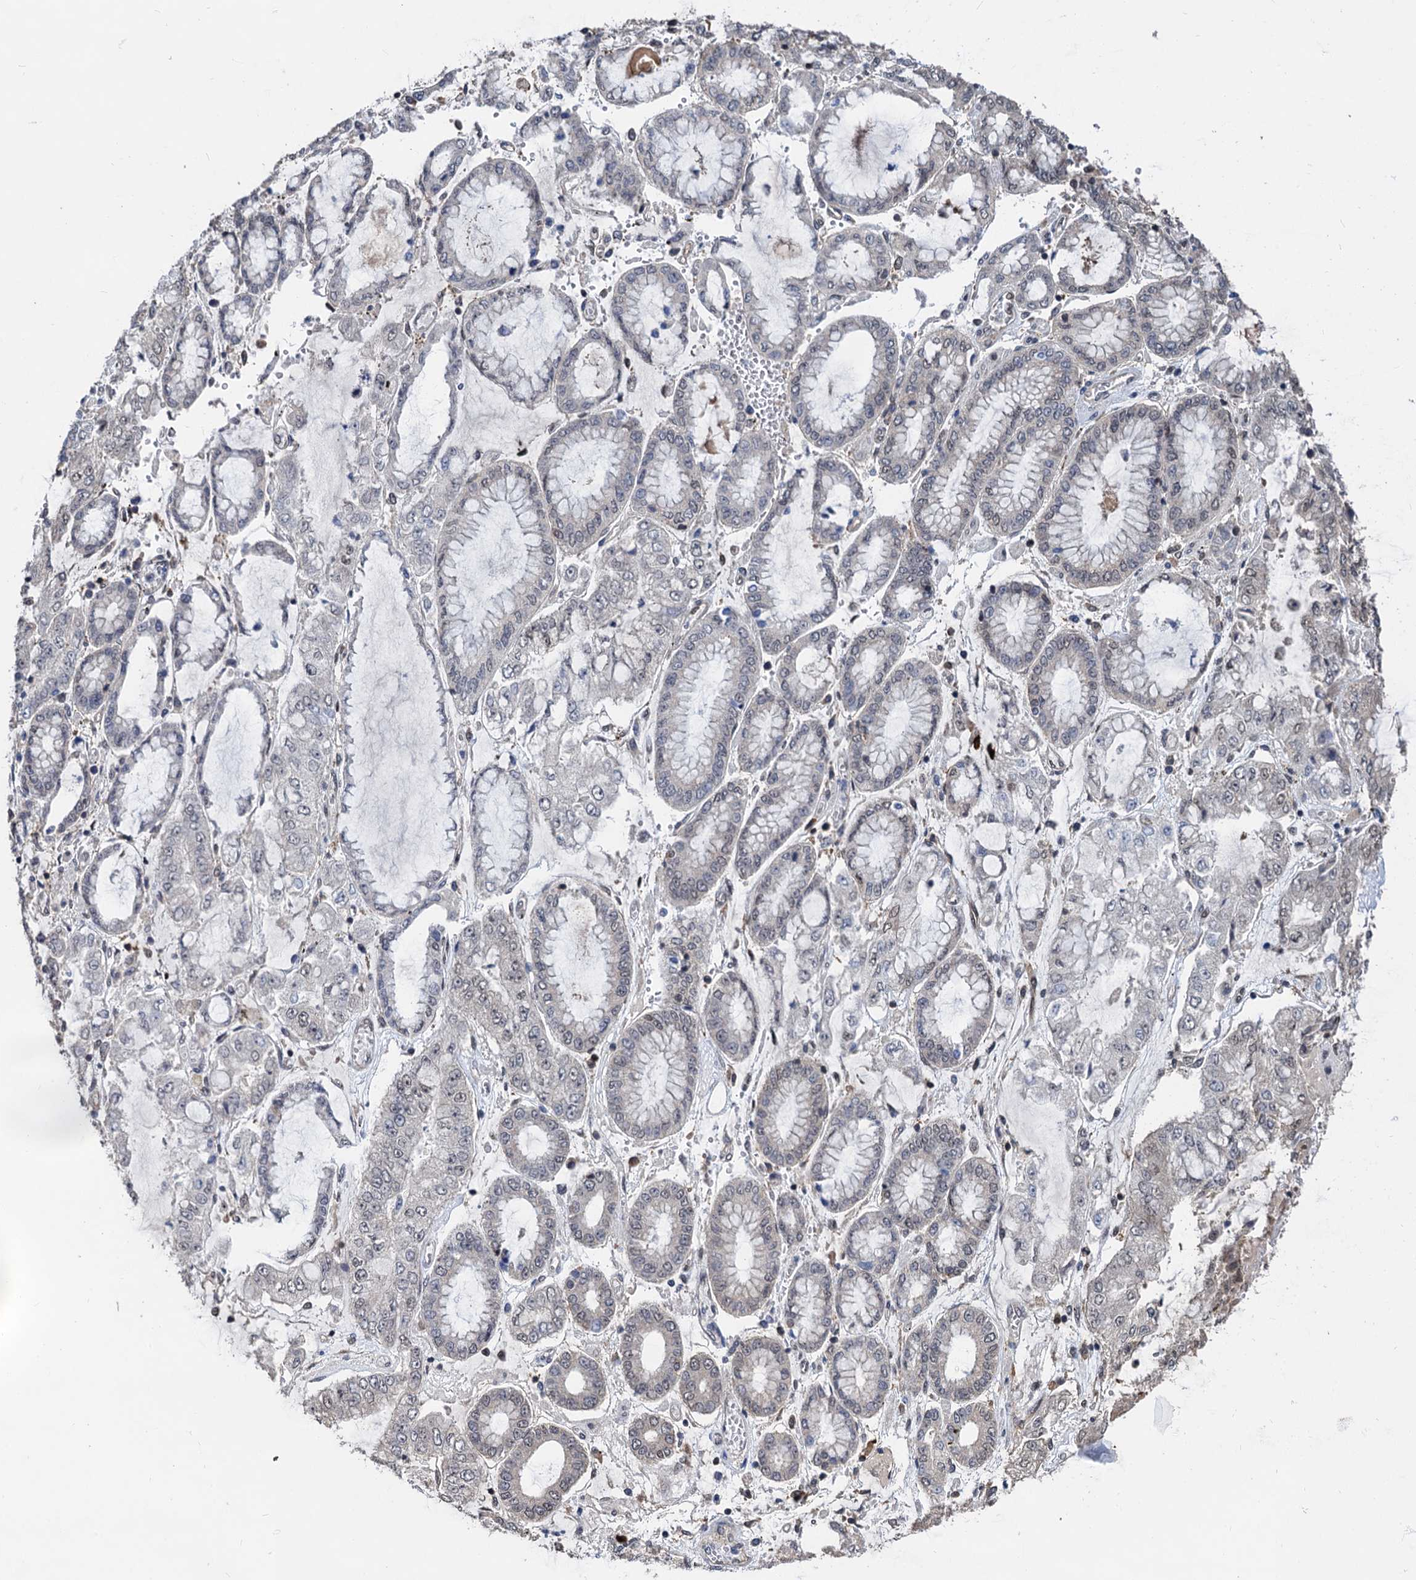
{"staining": {"intensity": "weak", "quantity": "25%-75%", "location": "nuclear"}, "tissue": "stomach cancer", "cell_type": "Tumor cells", "image_type": "cancer", "snomed": [{"axis": "morphology", "description": "Adenocarcinoma, NOS"}, {"axis": "topography", "description": "Stomach"}], "caption": "High-magnification brightfield microscopy of stomach adenocarcinoma stained with DAB (brown) and counterstained with hematoxylin (blue). tumor cells exhibit weak nuclear positivity is seen in approximately25%-75% of cells.", "gene": "PSMD4", "patient": {"sex": "male", "age": 76}}